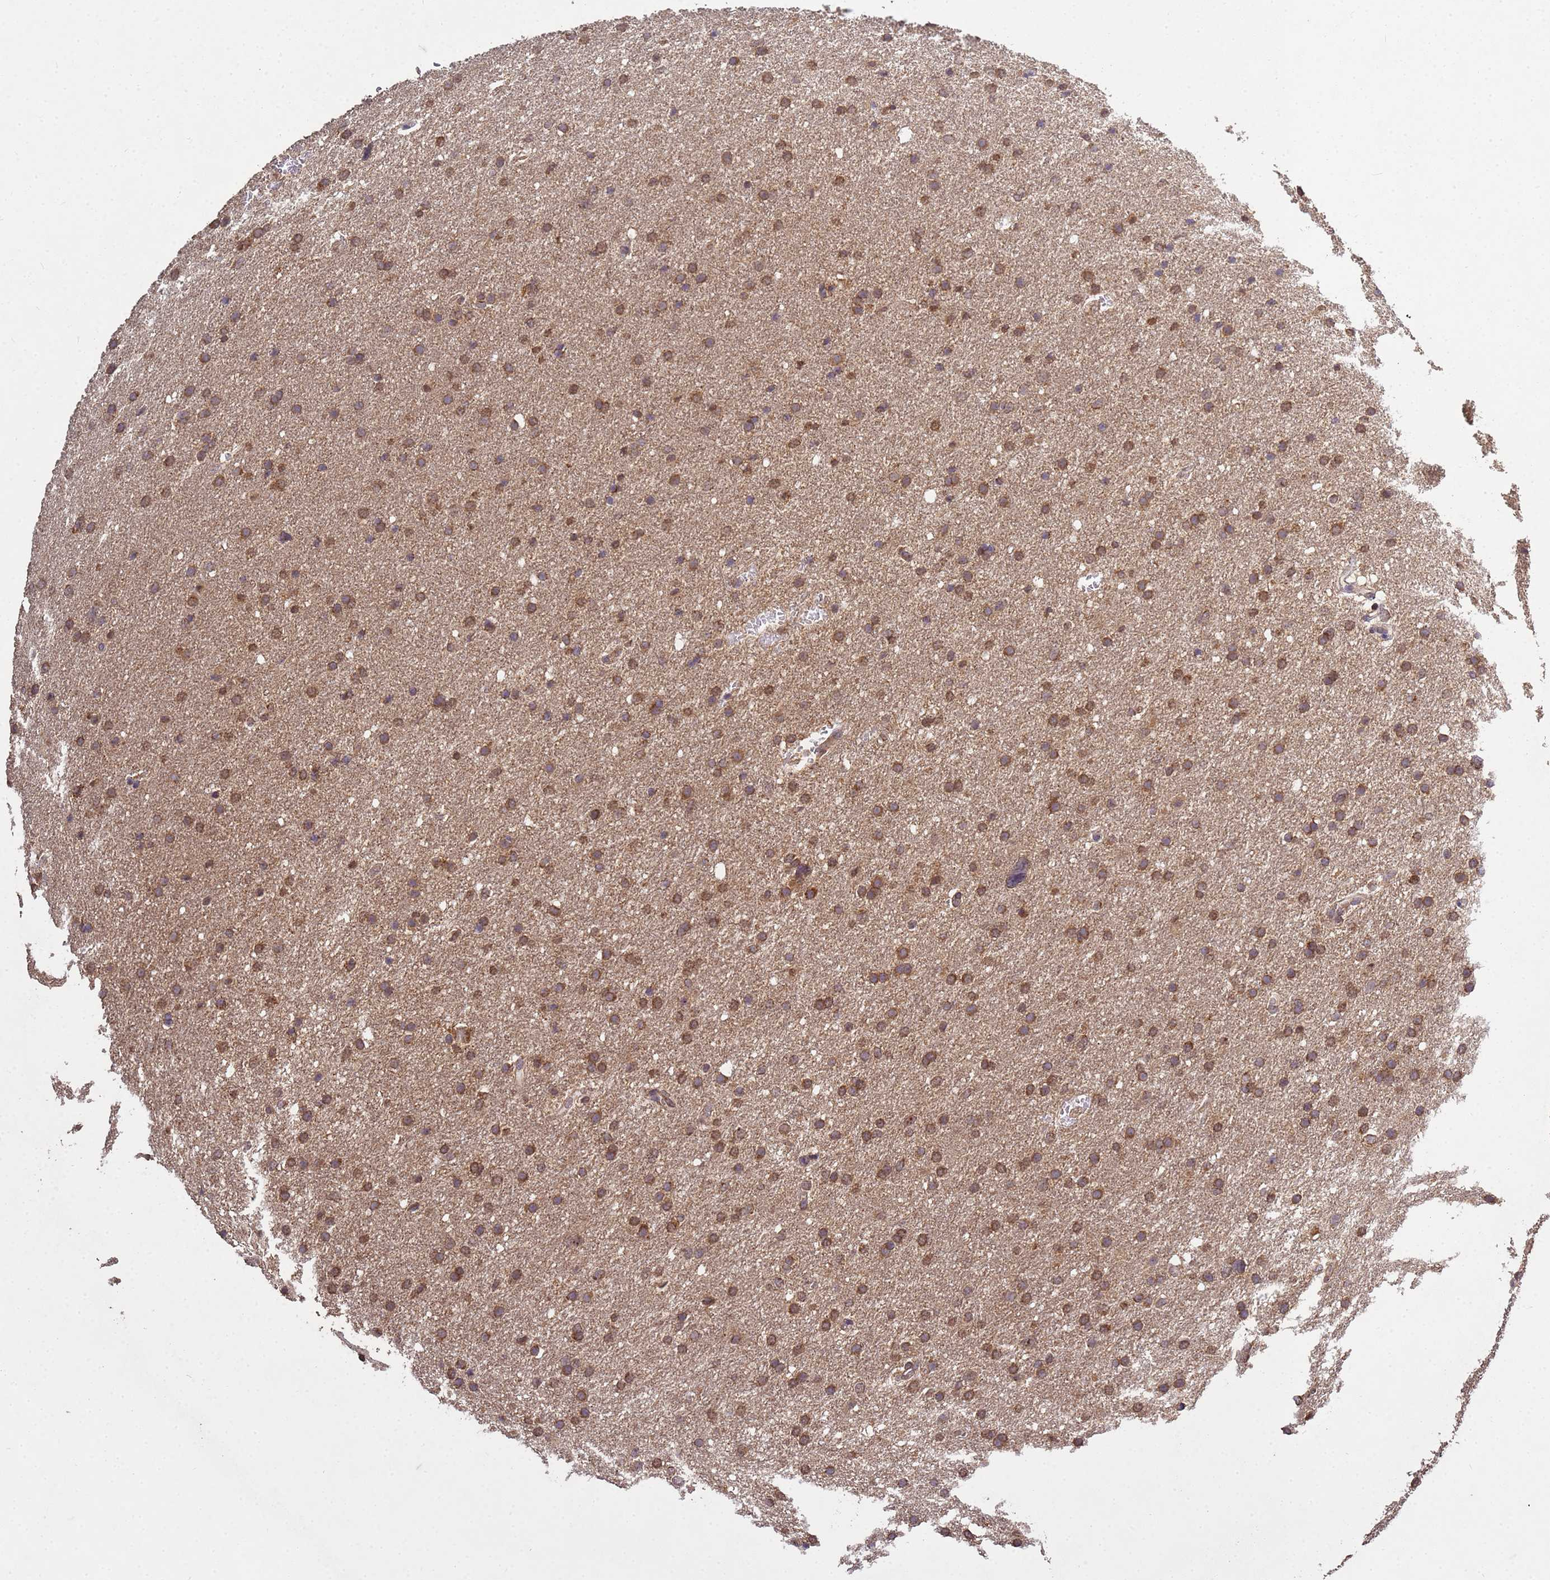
{"staining": {"intensity": "moderate", "quantity": ">75%", "location": "cytoplasmic/membranous"}, "tissue": "glioma", "cell_type": "Tumor cells", "image_type": "cancer", "snomed": [{"axis": "morphology", "description": "Glioma, malignant, High grade"}, {"axis": "topography", "description": "Cerebral cortex"}], "caption": "Tumor cells exhibit medium levels of moderate cytoplasmic/membranous positivity in about >75% of cells in human glioma.", "gene": "P2RX7", "patient": {"sex": "female", "age": 36}}